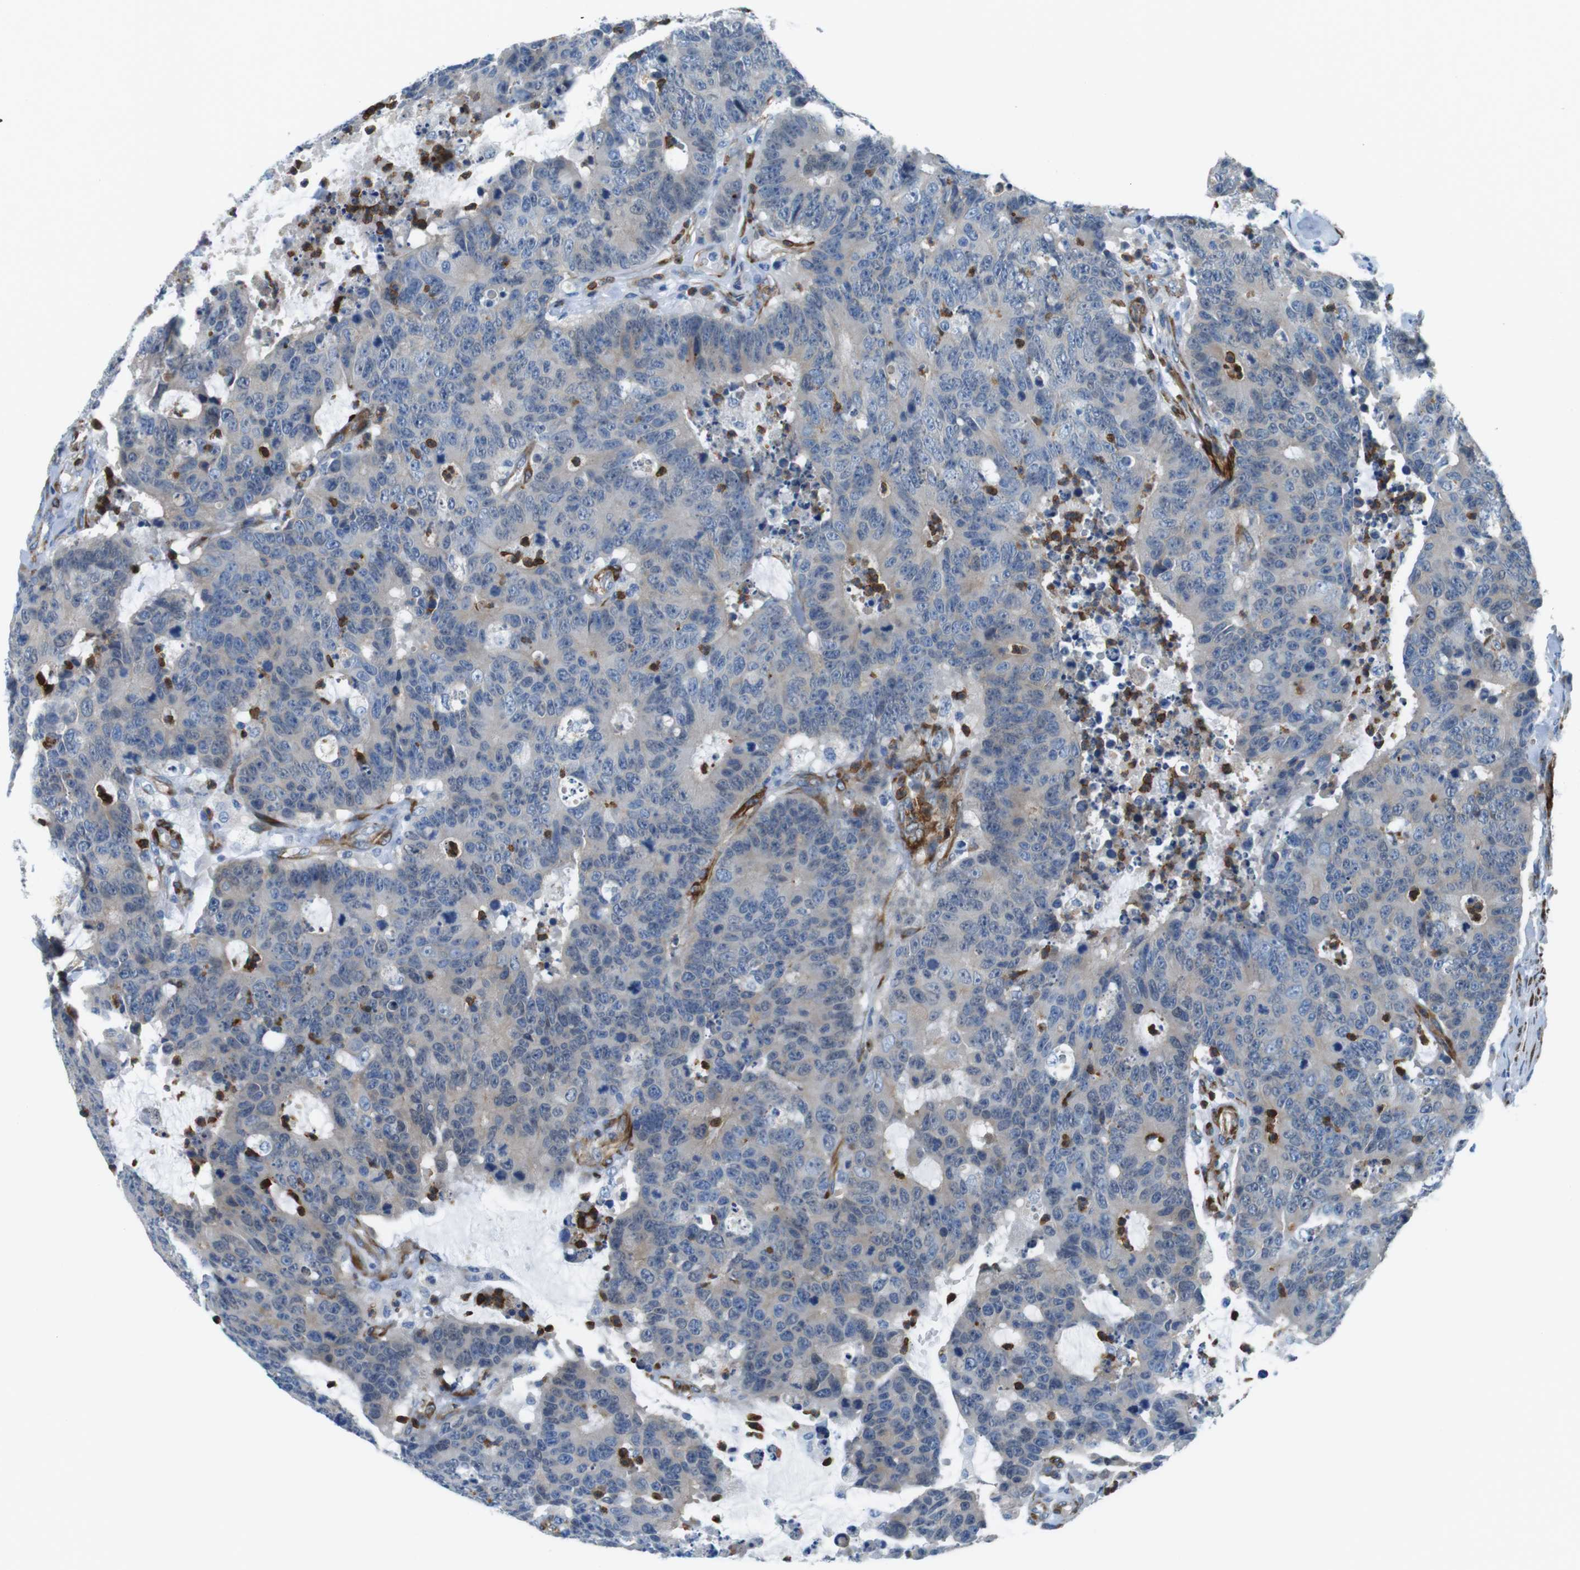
{"staining": {"intensity": "weak", "quantity": "25%-75%", "location": "cytoplasmic/membranous"}, "tissue": "colorectal cancer", "cell_type": "Tumor cells", "image_type": "cancer", "snomed": [{"axis": "morphology", "description": "Adenocarcinoma, NOS"}, {"axis": "topography", "description": "Colon"}], "caption": "Tumor cells demonstrate low levels of weak cytoplasmic/membranous expression in approximately 25%-75% of cells in human adenocarcinoma (colorectal).", "gene": "EMP2", "patient": {"sex": "female", "age": 86}}